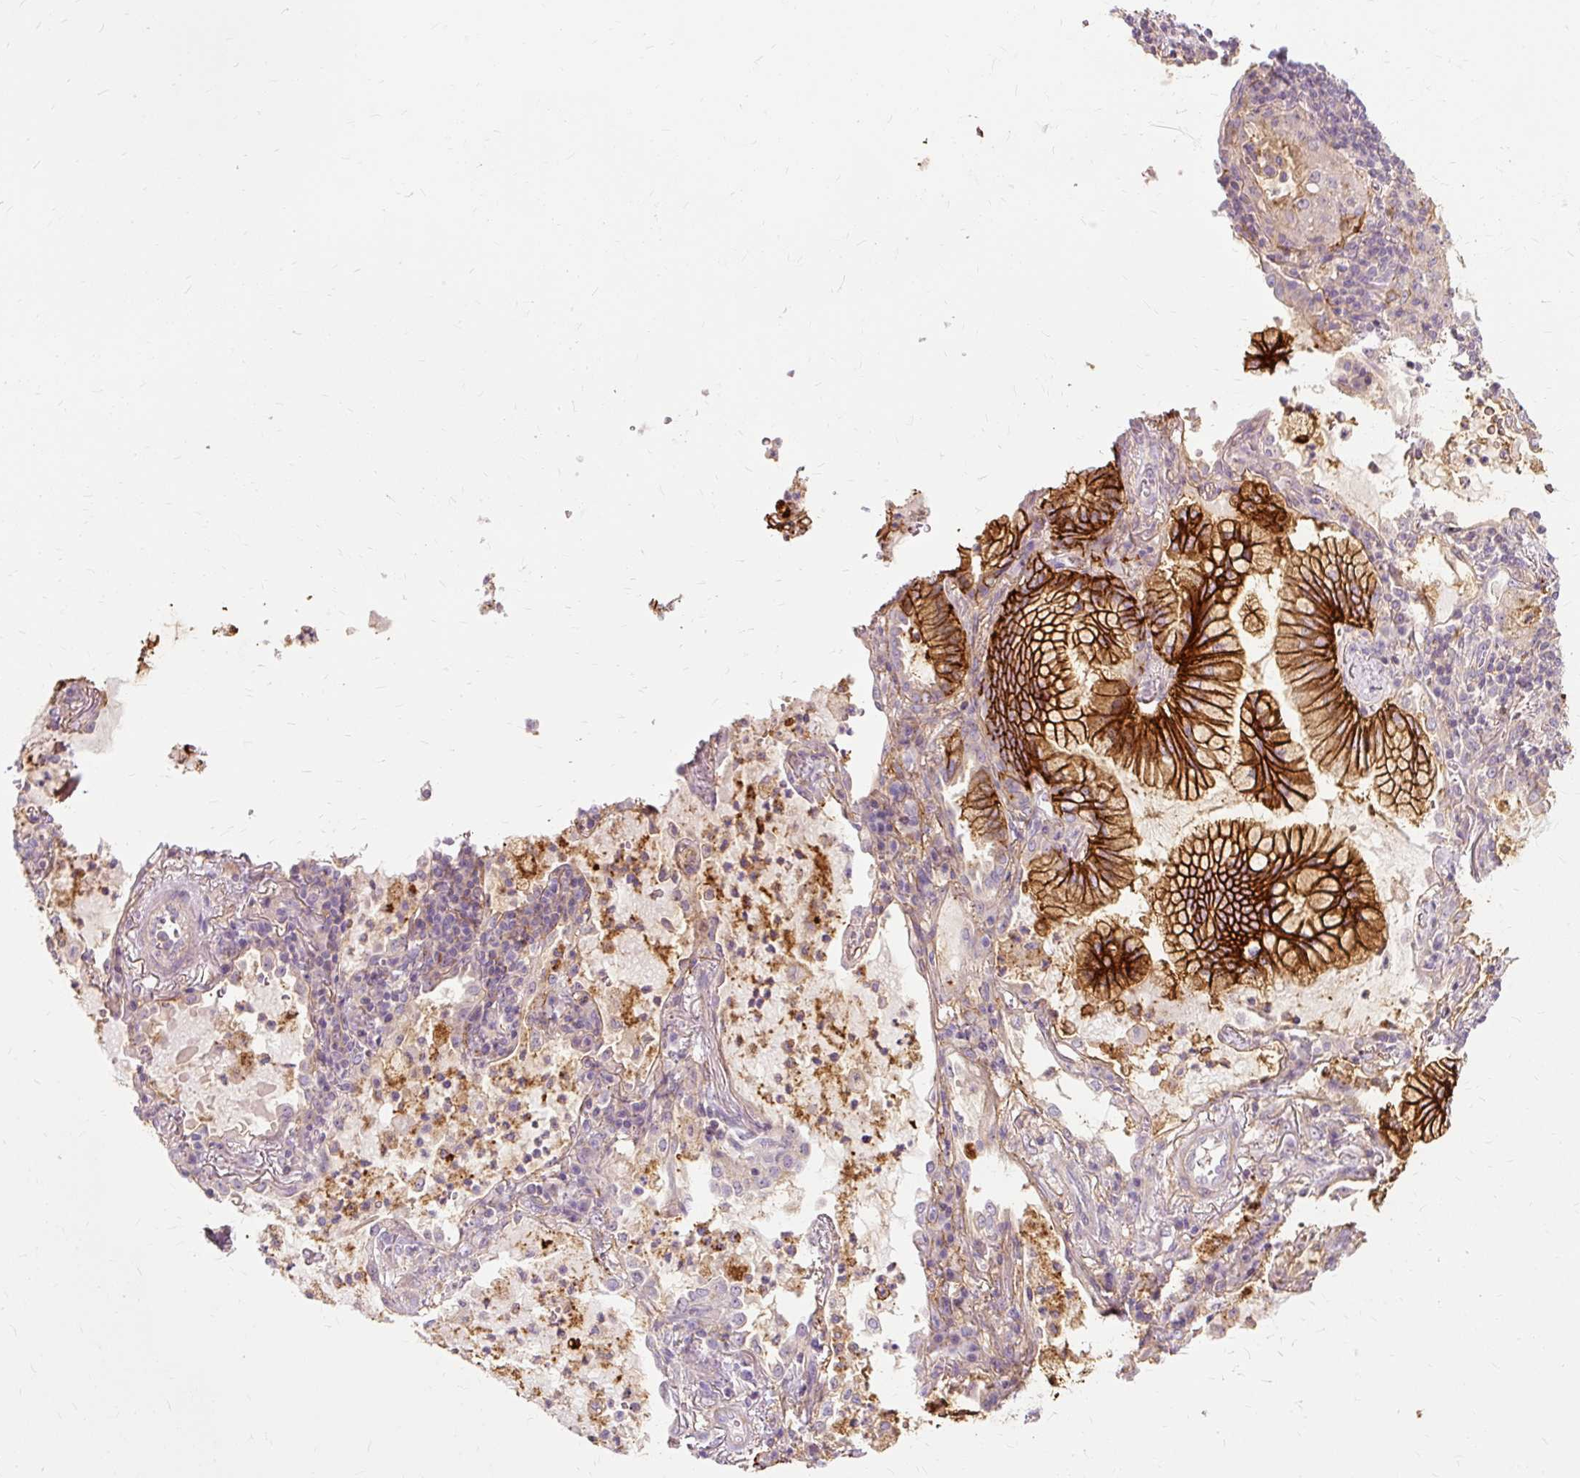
{"staining": {"intensity": "strong", "quantity": ">75%", "location": "cytoplasmic/membranous"}, "tissue": "lung cancer", "cell_type": "Tumor cells", "image_type": "cancer", "snomed": [{"axis": "morphology", "description": "Adenocarcinoma, NOS"}, {"axis": "topography", "description": "Lung"}], "caption": "The histopathology image exhibits immunohistochemical staining of lung cancer (adenocarcinoma). There is strong cytoplasmic/membranous staining is seen in about >75% of tumor cells.", "gene": "TSPAN8", "patient": {"sex": "female", "age": 70}}